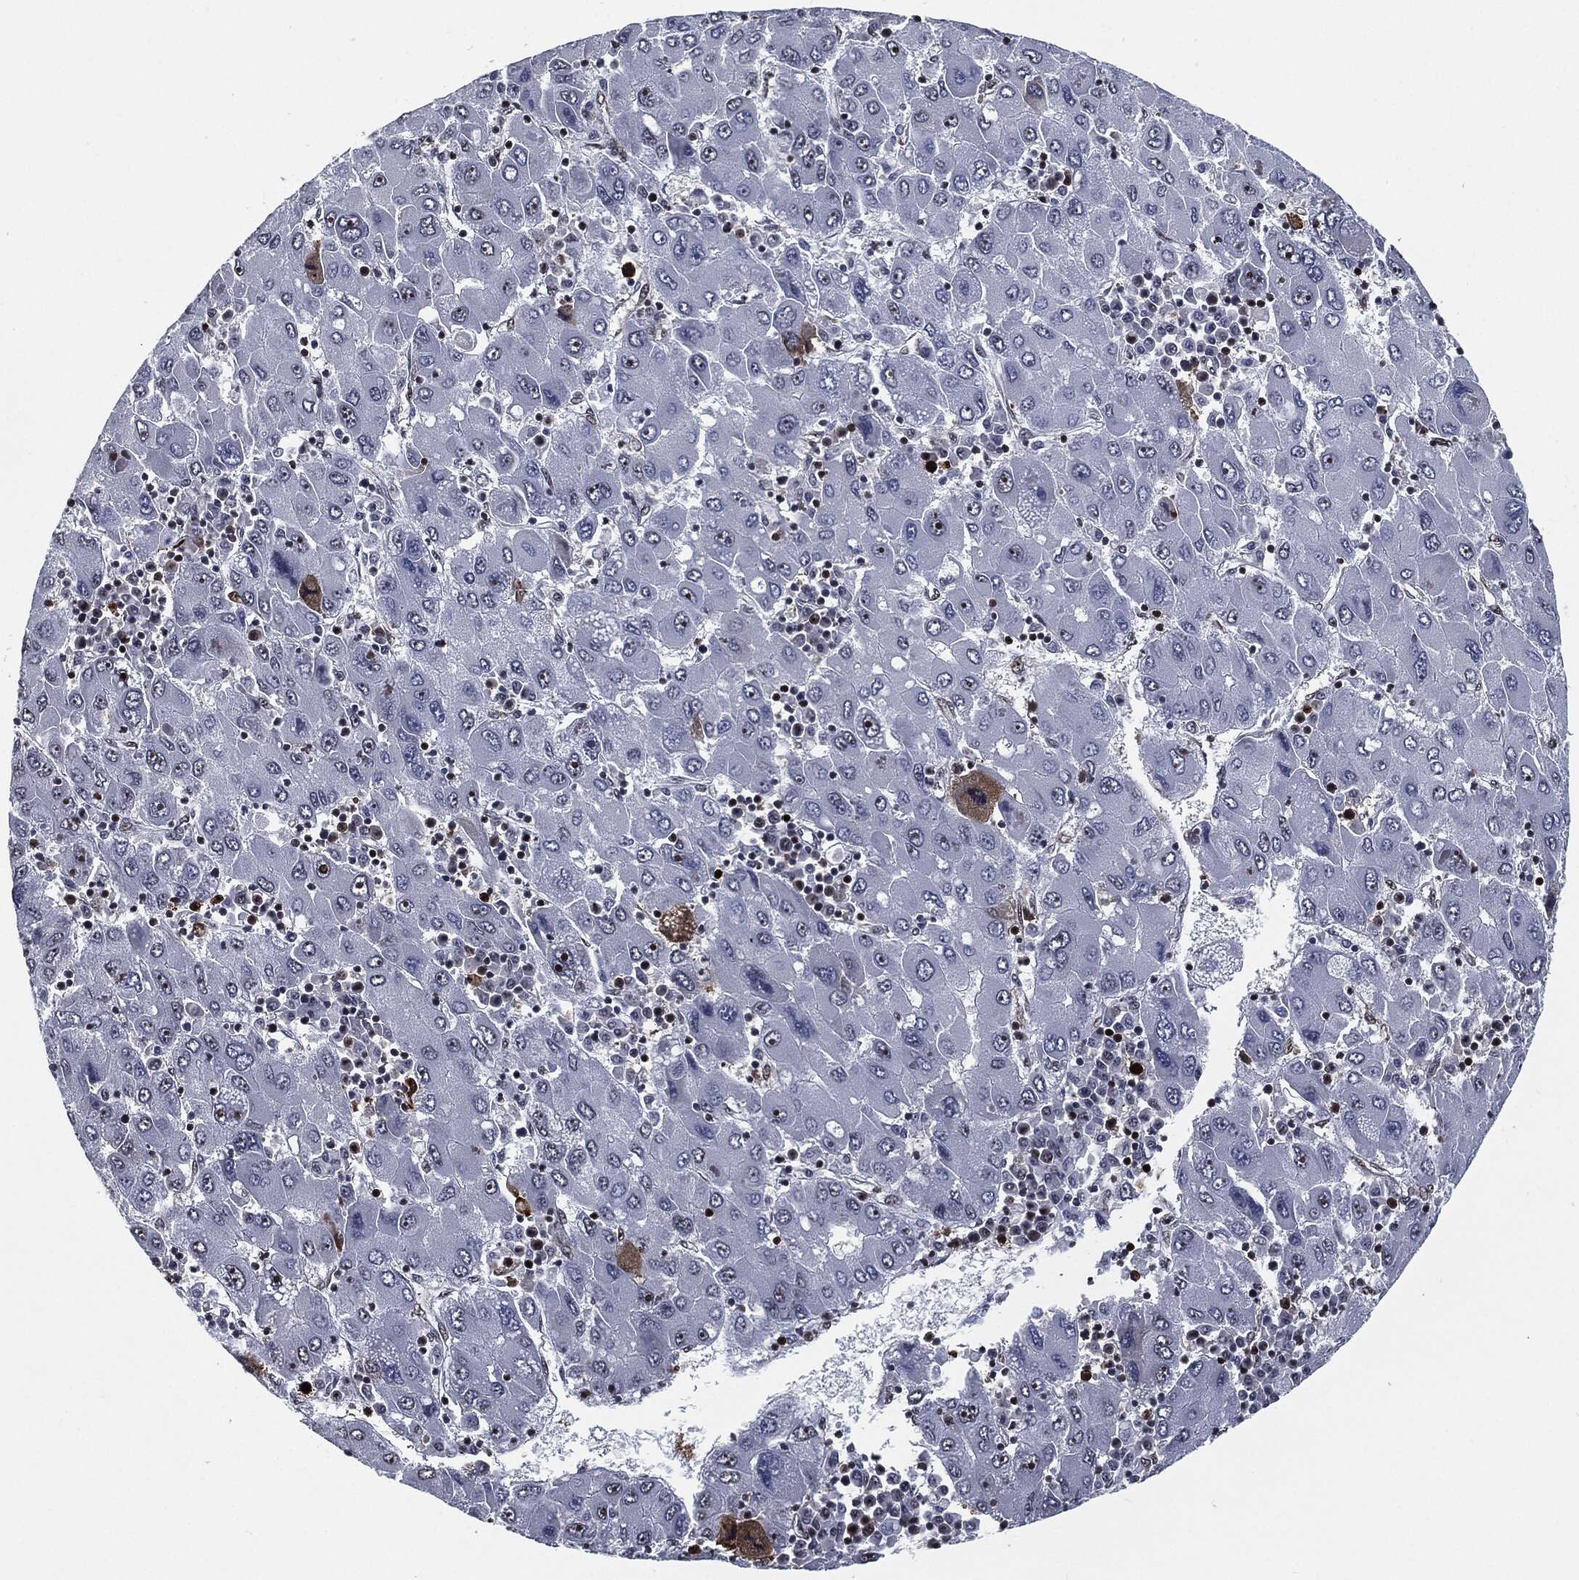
{"staining": {"intensity": "strong", "quantity": "<25%", "location": "nuclear"}, "tissue": "liver cancer", "cell_type": "Tumor cells", "image_type": "cancer", "snomed": [{"axis": "morphology", "description": "Carcinoma, Hepatocellular, NOS"}, {"axis": "topography", "description": "Liver"}], "caption": "IHC image of neoplastic tissue: human hepatocellular carcinoma (liver) stained using immunohistochemistry (IHC) reveals medium levels of strong protein expression localized specifically in the nuclear of tumor cells, appearing as a nuclear brown color.", "gene": "AKT2", "patient": {"sex": "male", "age": 75}}